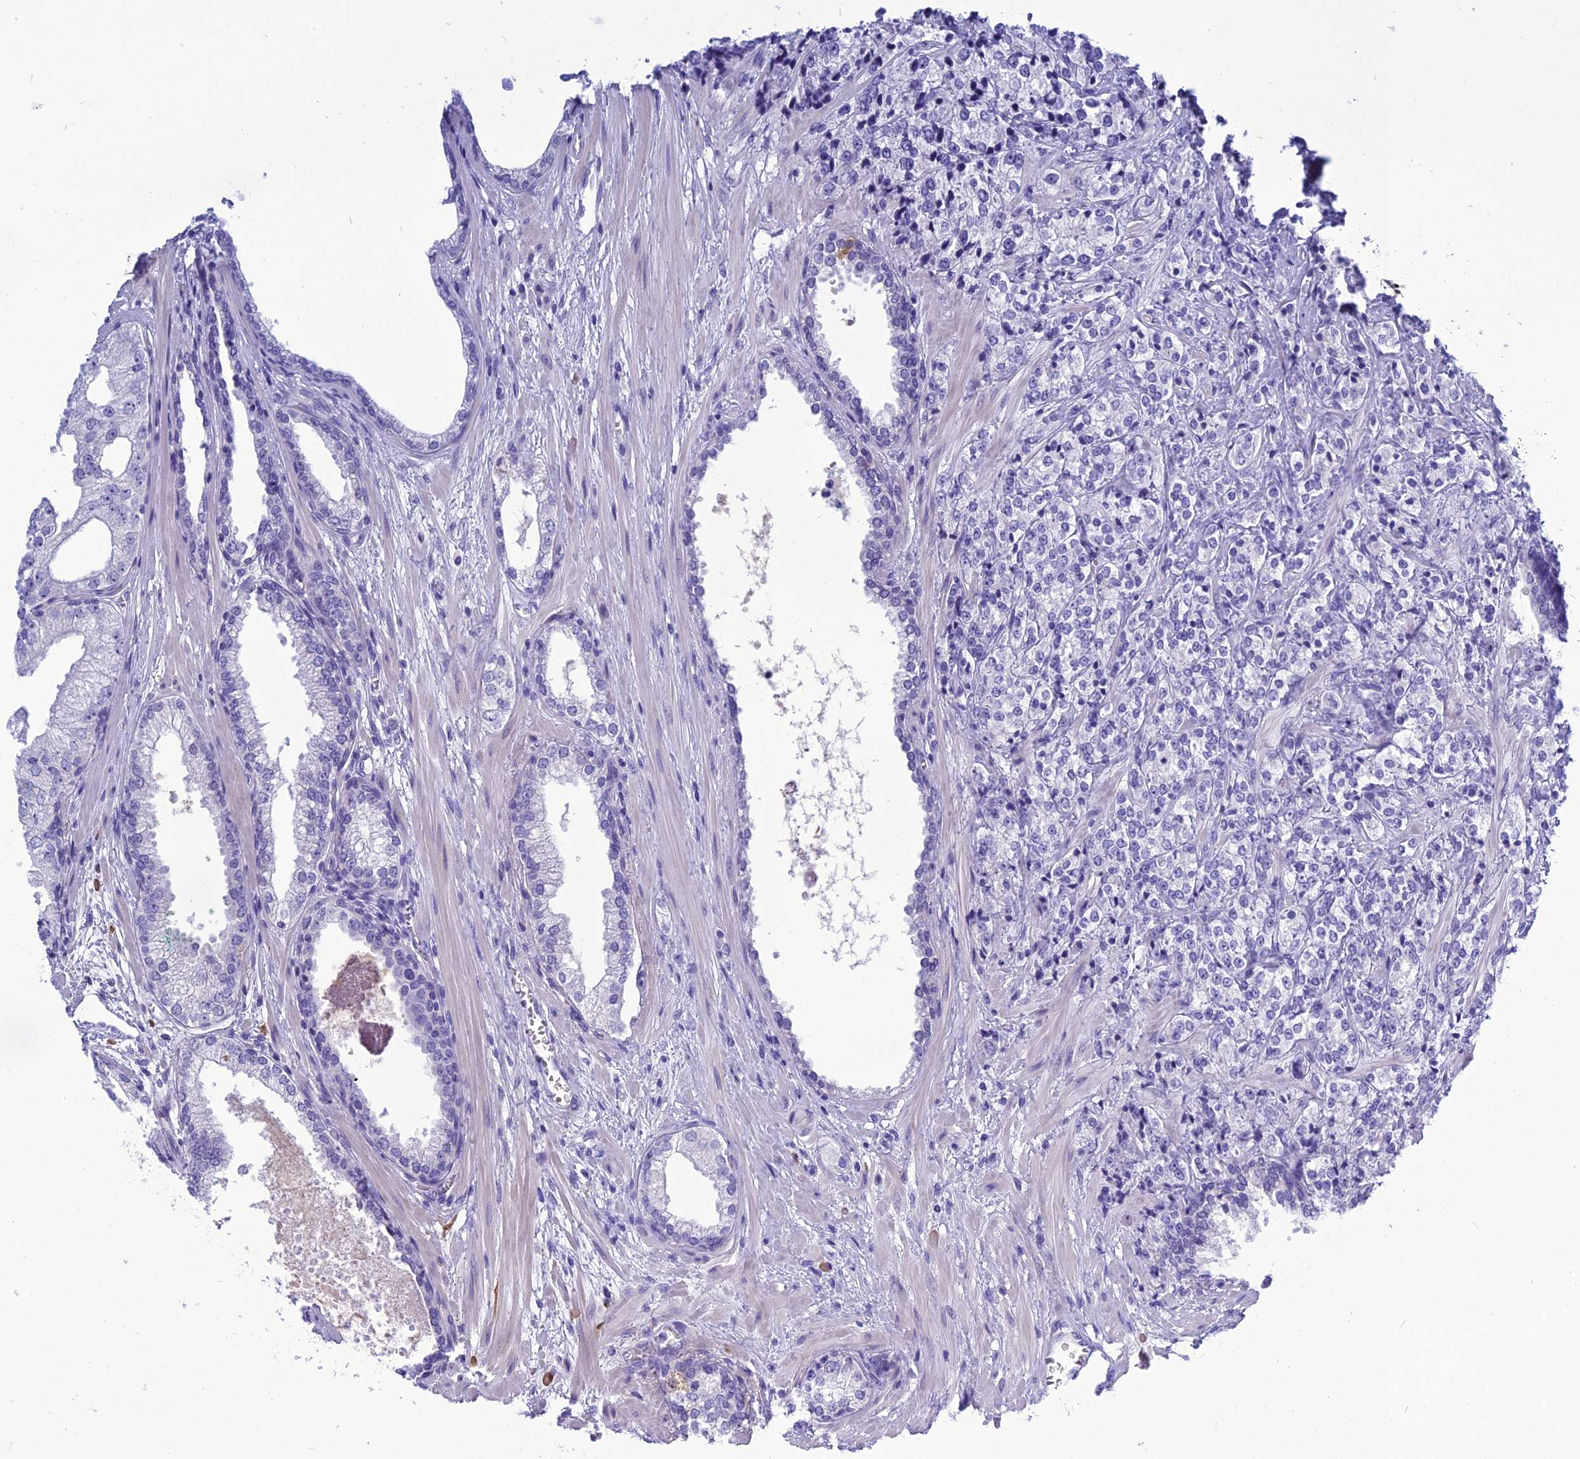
{"staining": {"intensity": "negative", "quantity": "none", "location": "none"}, "tissue": "prostate cancer", "cell_type": "Tumor cells", "image_type": "cancer", "snomed": [{"axis": "morphology", "description": "Adenocarcinoma, High grade"}, {"axis": "topography", "description": "Prostate"}], "caption": "Tumor cells show no significant protein expression in prostate adenocarcinoma (high-grade). Brightfield microscopy of immunohistochemistry stained with DAB (brown) and hematoxylin (blue), captured at high magnification.", "gene": "BBS2", "patient": {"sex": "male", "age": 69}}